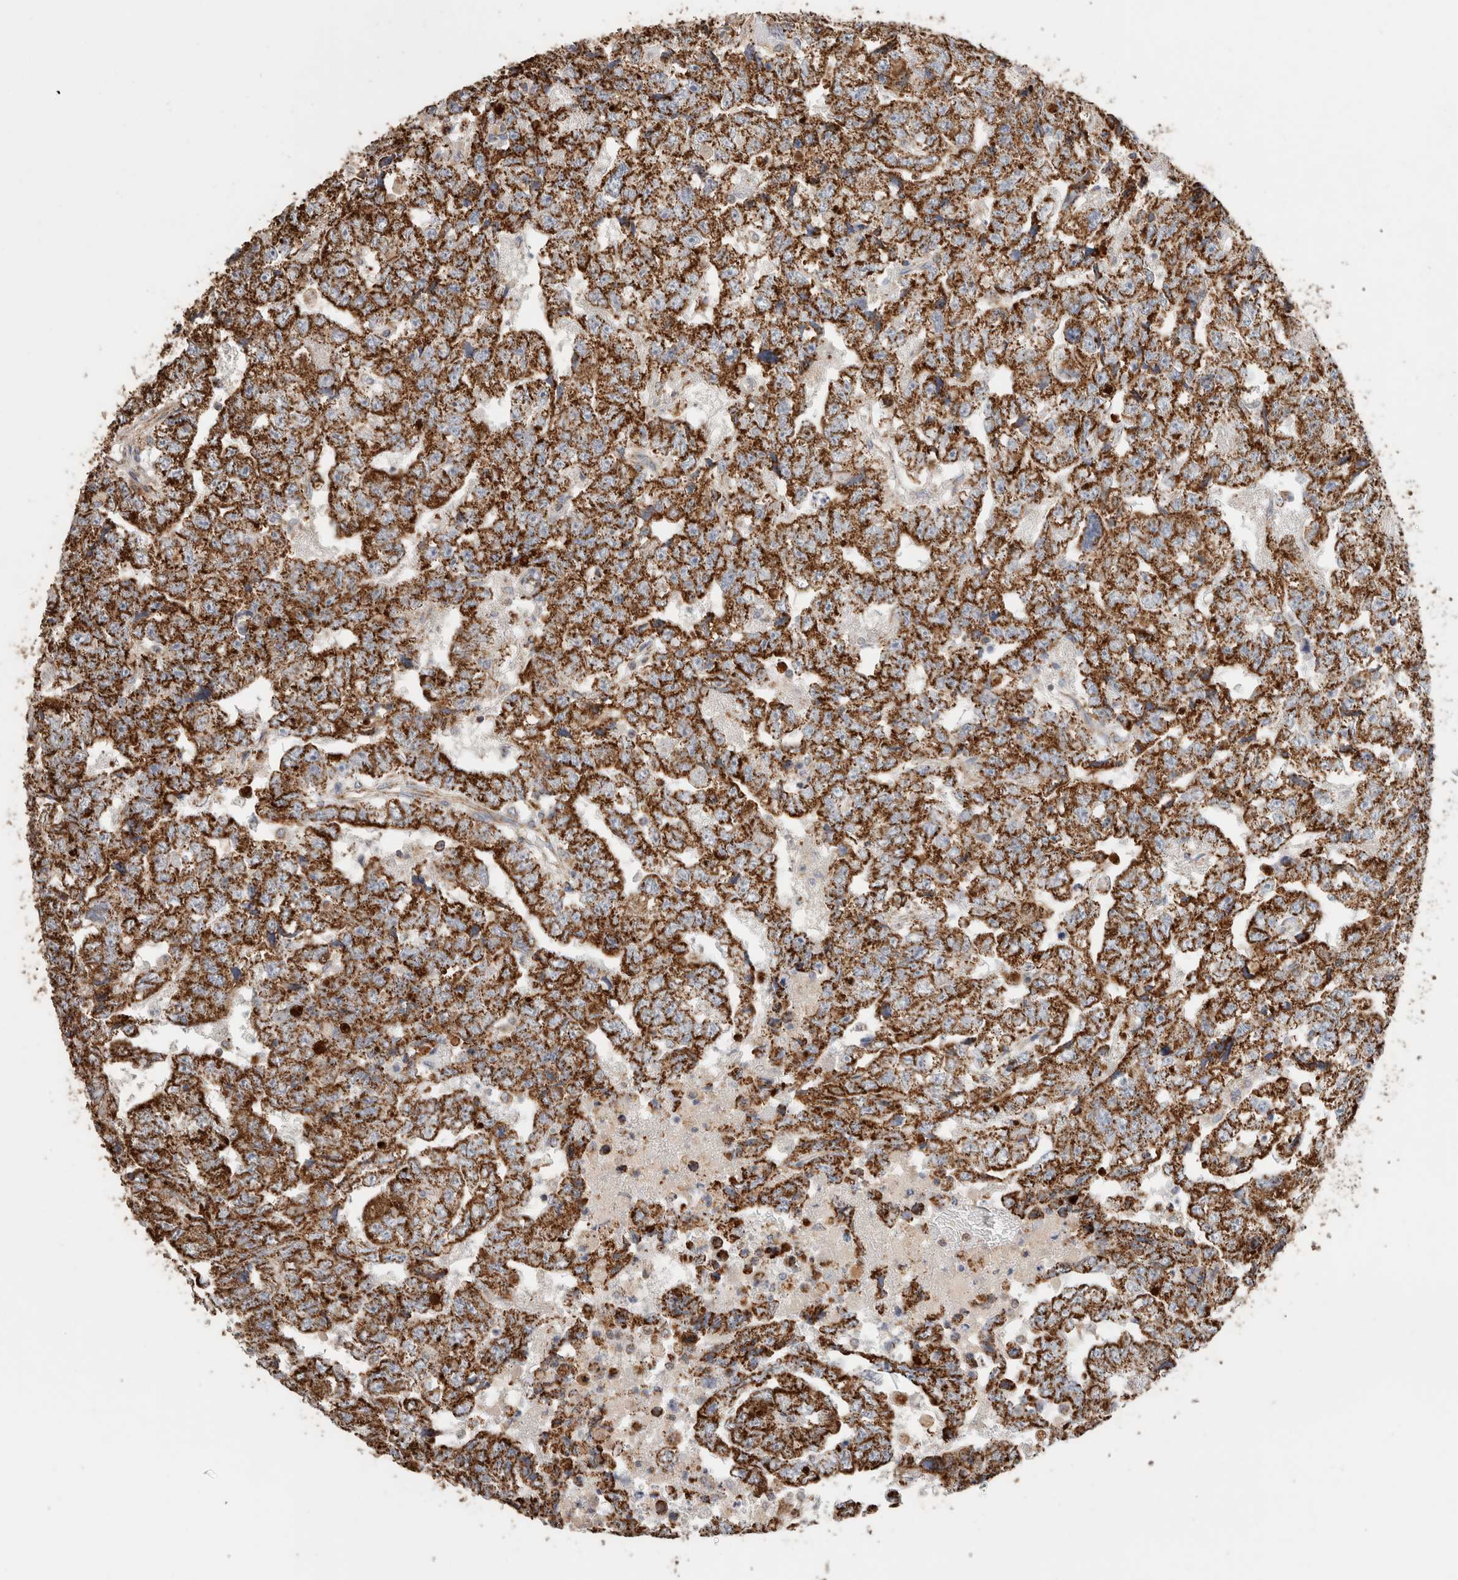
{"staining": {"intensity": "strong", "quantity": ">75%", "location": "cytoplasmic/membranous"}, "tissue": "testis cancer", "cell_type": "Tumor cells", "image_type": "cancer", "snomed": [{"axis": "morphology", "description": "Carcinoma, Embryonal, NOS"}, {"axis": "topography", "description": "Testis"}], "caption": "Immunohistochemistry image of human testis embryonal carcinoma stained for a protein (brown), which displays high levels of strong cytoplasmic/membranous positivity in approximately >75% of tumor cells.", "gene": "C1QBP", "patient": {"sex": "male", "age": 36}}